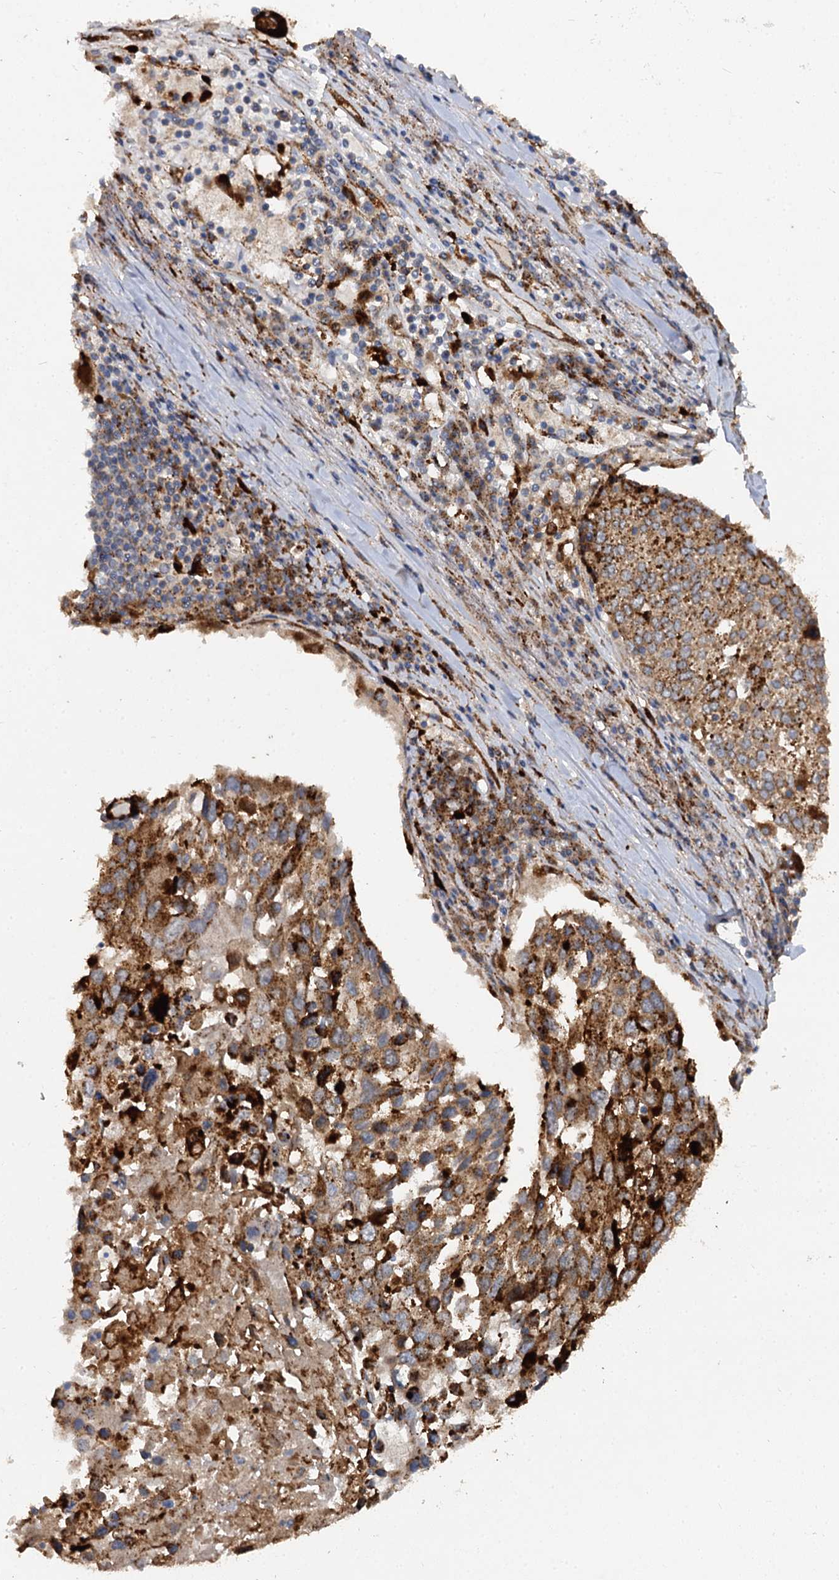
{"staining": {"intensity": "strong", "quantity": "25%-75%", "location": "cytoplasmic/membranous"}, "tissue": "lung cancer", "cell_type": "Tumor cells", "image_type": "cancer", "snomed": [{"axis": "morphology", "description": "Squamous cell carcinoma, NOS"}, {"axis": "topography", "description": "Lung"}], "caption": "Strong cytoplasmic/membranous positivity for a protein is identified in approximately 25%-75% of tumor cells of lung cancer using immunohistochemistry.", "gene": "GBA1", "patient": {"sex": "male", "age": 65}}